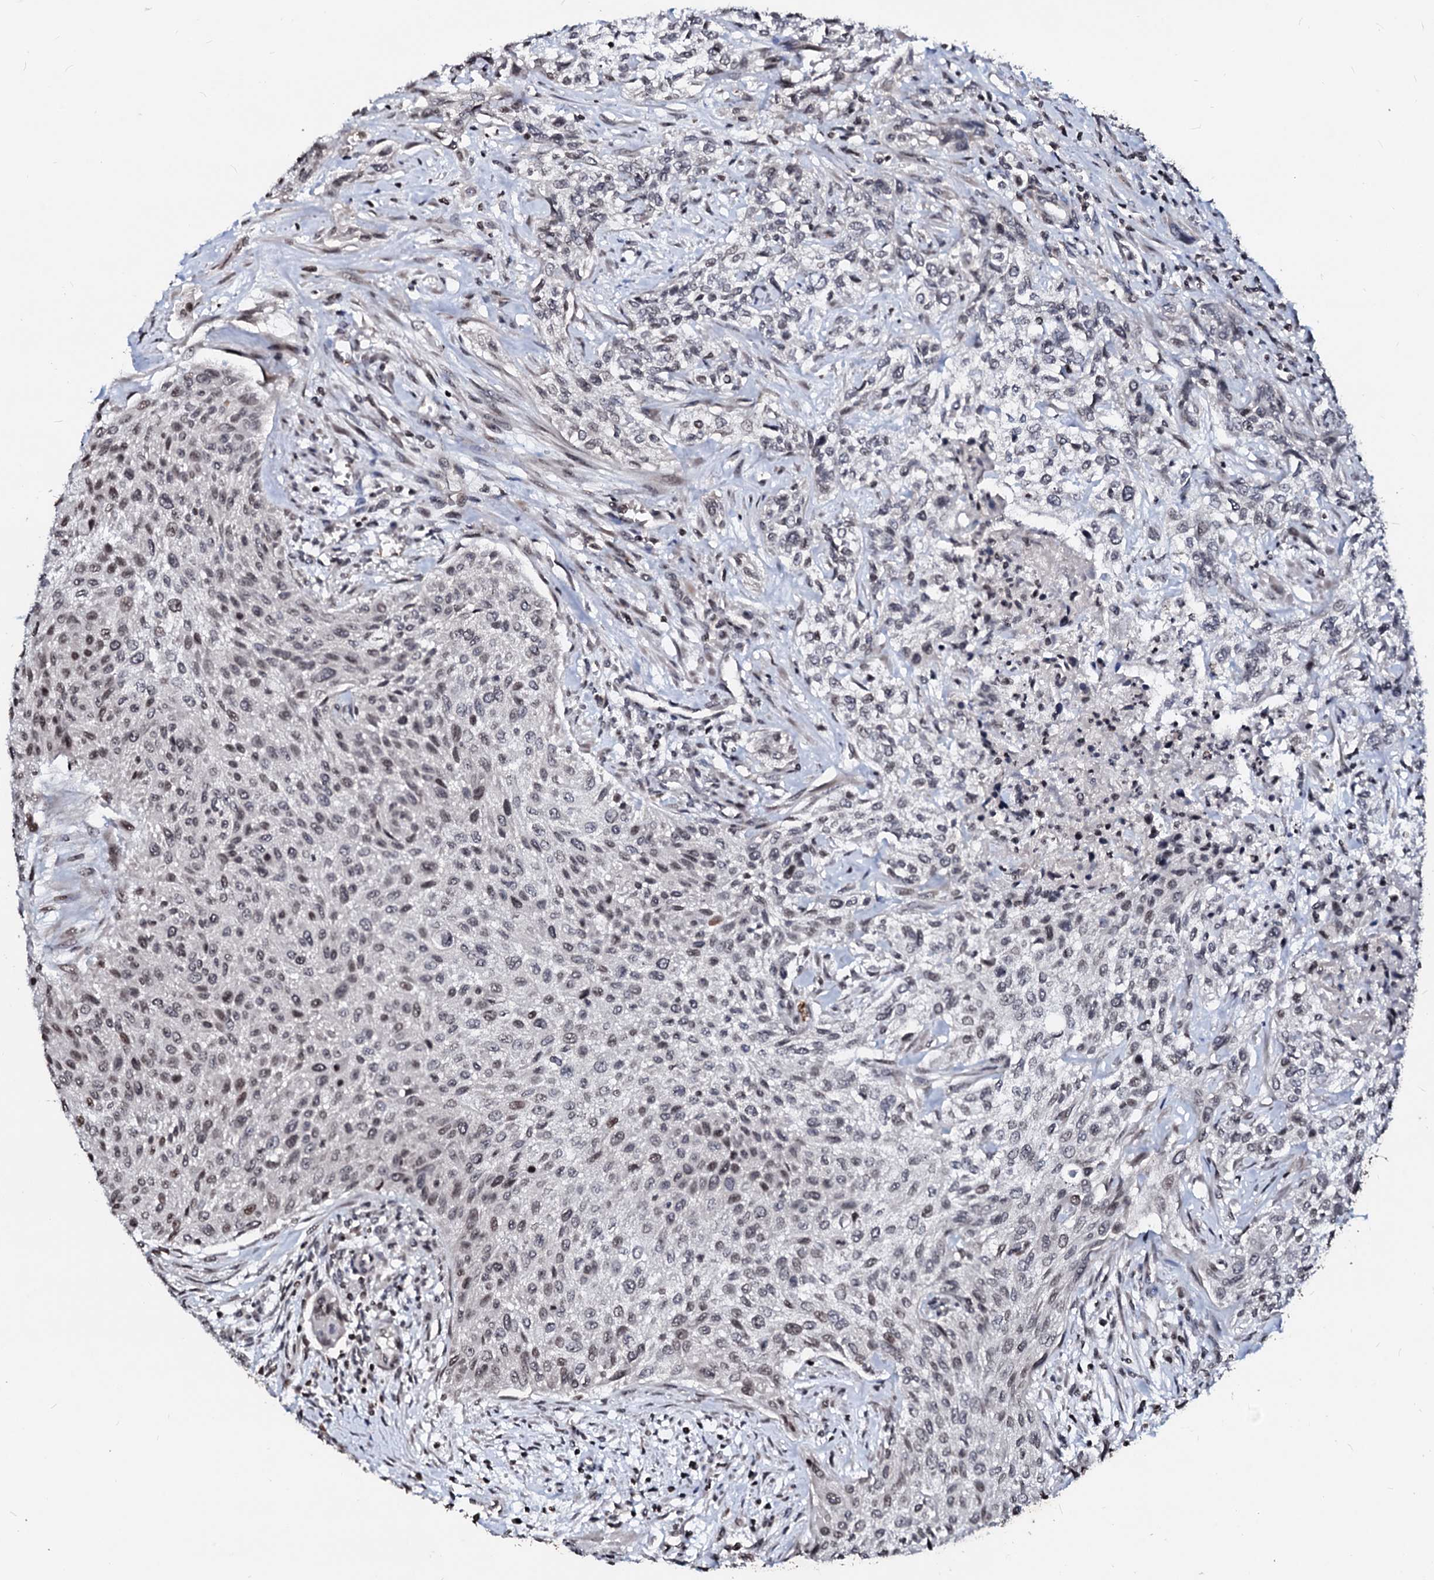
{"staining": {"intensity": "weak", "quantity": "25%-75%", "location": "nuclear"}, "tissue": "urothelial cancer", "cell_type": "Tumor cells", "image_type": "cancer", "snomed": [{"axis": "morphology", "description": "Normal tissue, NOS"}, {"axis": "morphology", "description": "Urothelial carcinoma, NOS"}, {"axis": "topography", "description": "Urinary bladder"}, {"axis": "topography", "description": "Peripheral nerve tissue"}], "caption": "Weak nuclear staining is seen in about 25%-75% of tumor cells in transitional cell carcinoma.", "gene": "LSM11", "patient": {"sex": "male", "age": 35}}